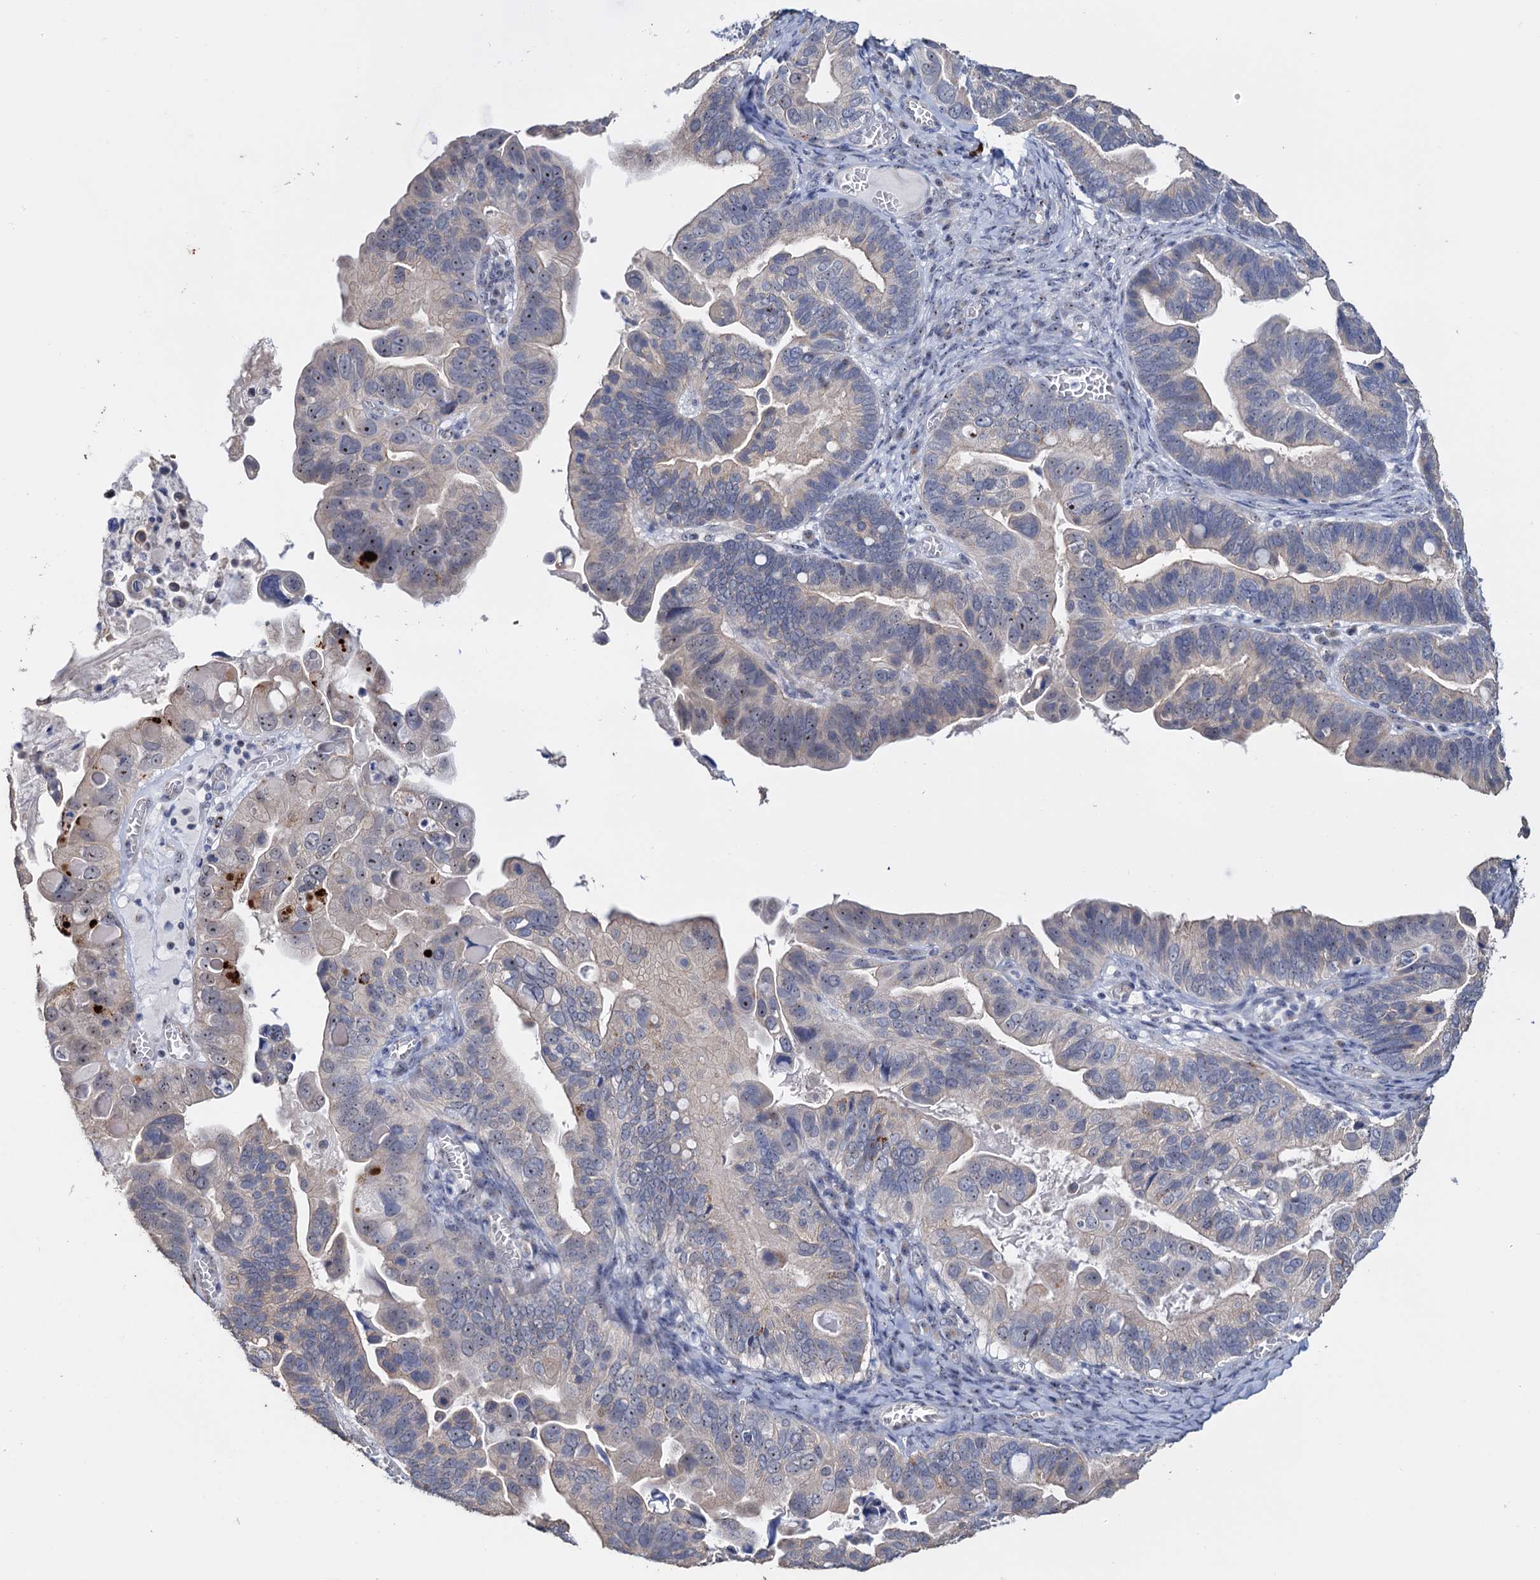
{"staining": {"intensity": "weak", "quantity": "<25%", "location": "nuclear"}, "tissue": "ovarian cancer", "cell_type": "Tumor cells", "image_type": "cancer", "snomed": [{"axis": "morphology", "description": "Cystadenocarcinoma, serous, NOS"}, {"axis": "topography", "description": "Ovary"}], "caption": "IHC histopathology image of neoplastic tissue: ovarian cancer stained with DAB (3,3'-diaminobenzidine) exhibits no significant protein expression in tumor cells.", "gene": "C2CD3", "patient": {"sex": "female", "age": 56}}